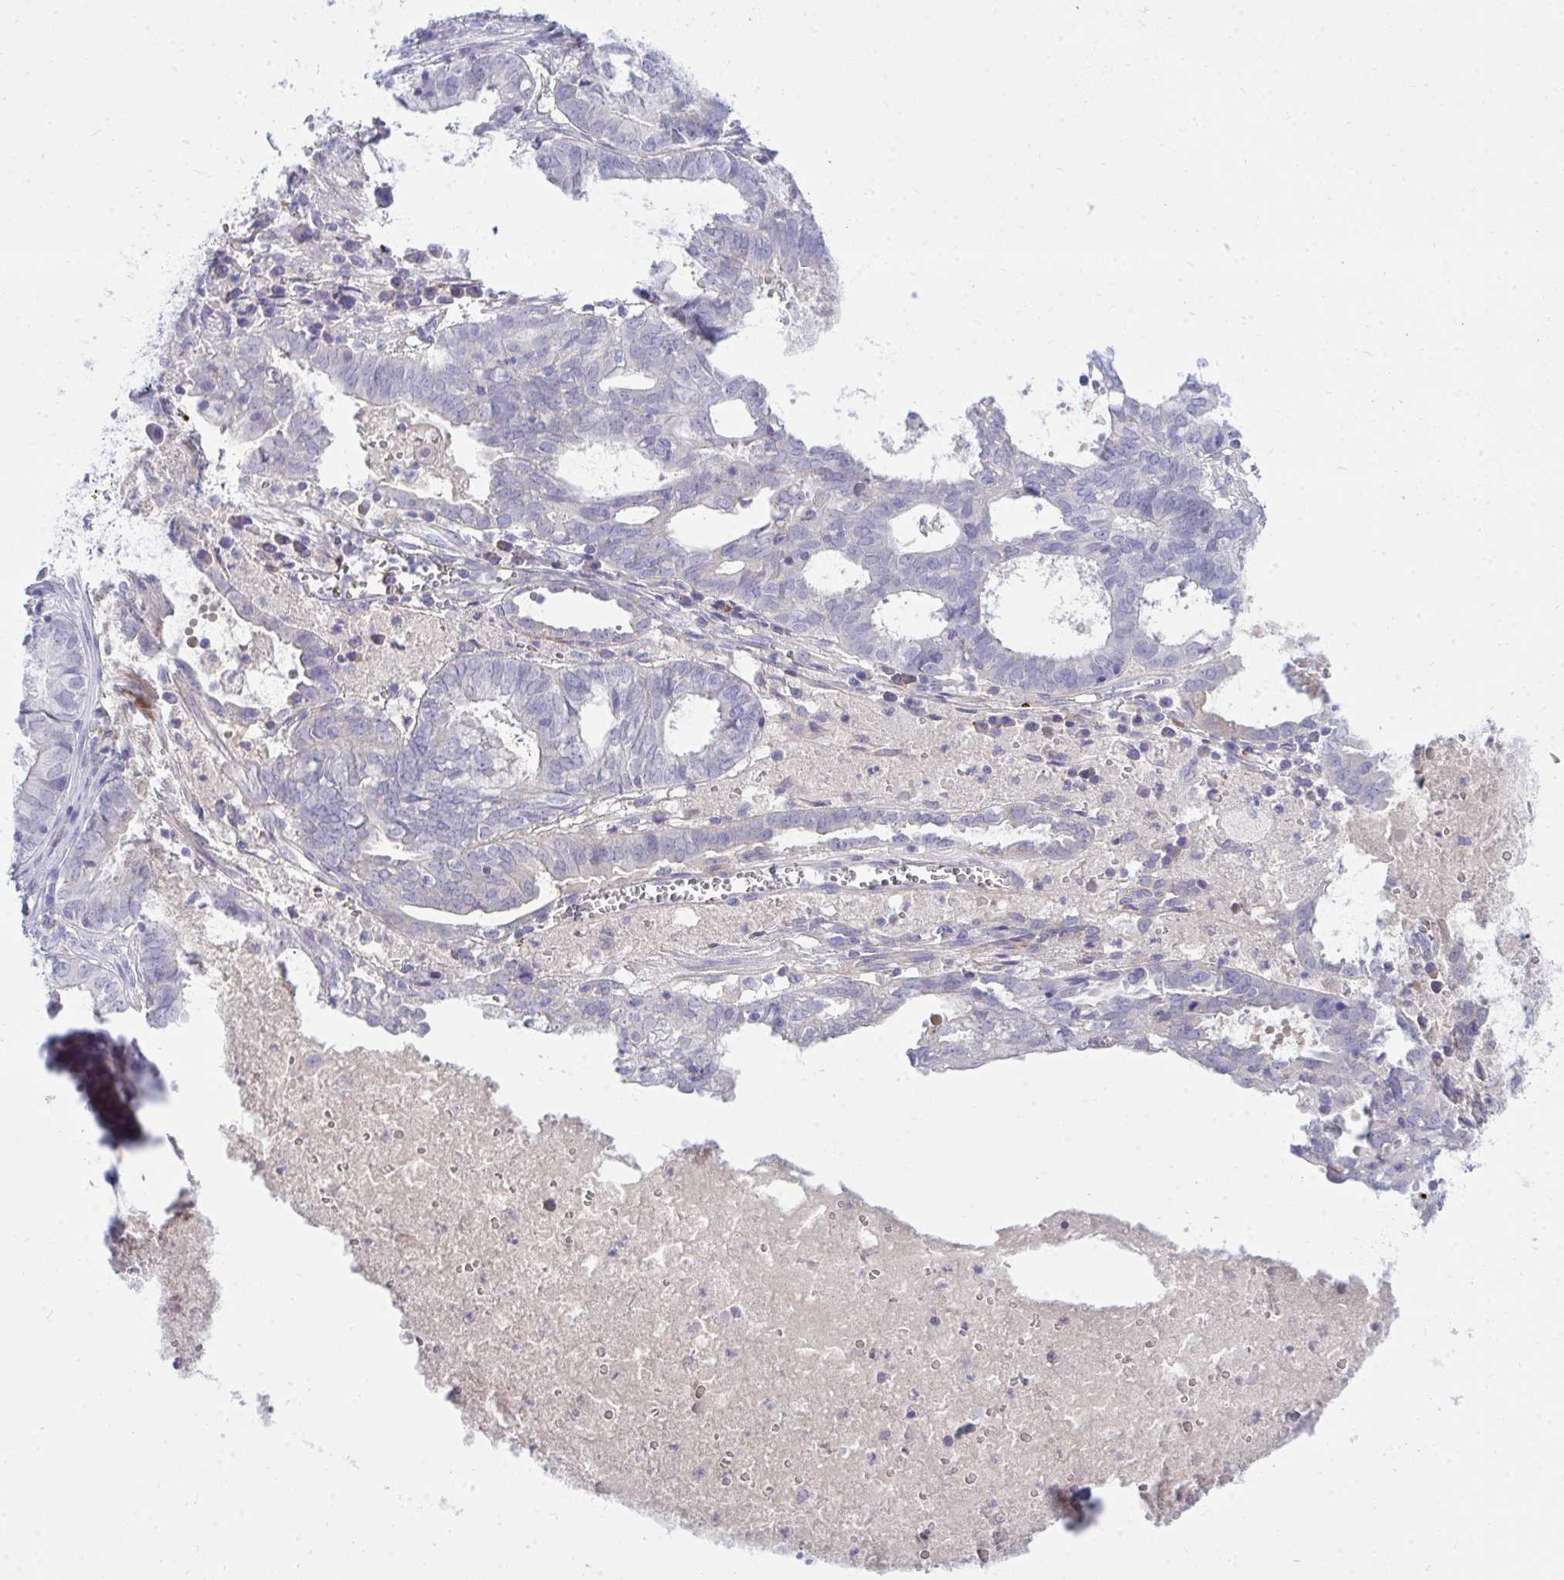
{"staining": {"intensity": "negative", "quantity": "none", "location": "none"}, "tissue": "ovarian cancer", "cell_type": "Tumor cells", "image_type": "cancer", "snomed": [{"axis": "morphology", "description": "Carcinoma, endometroid"}, {"axis": "topography", "description": "Ovary"}], "caption": "Tumor cells show no significant expression in endometroid carcinoma (ovarian).", "gene": "TP53I11", "patient": {"sex": "female", "age": 64}}